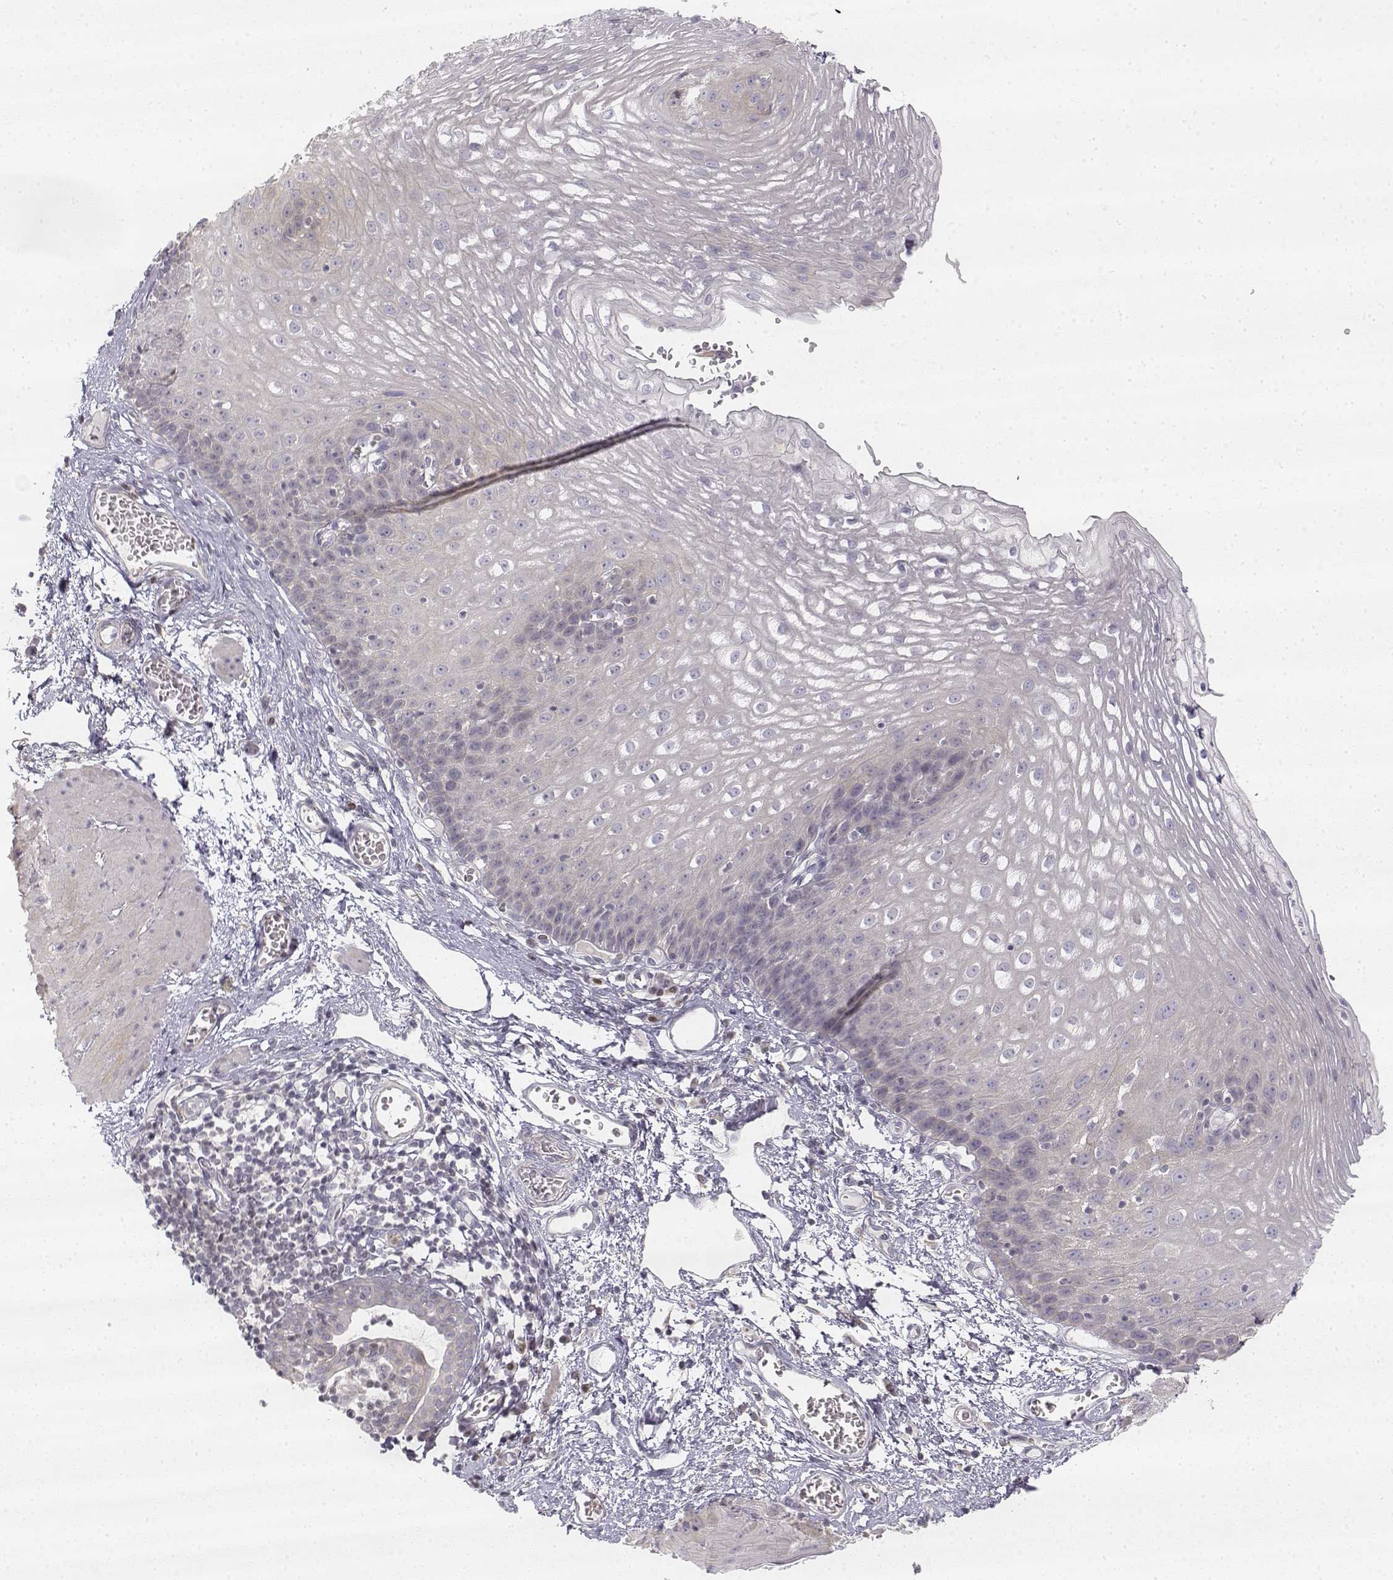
{"staining": {"intensity": "negative", "quantity": "none", "location": "none"}, "tissue": "esophagus", "cell_type": "Squamous epithelial cells", "image_type": "normal", "snomed": [{"axis": "morphology", "description": "Normal tissue, NOS"}, {"axis": "topography", "description": "Esophagus"}], "caption": "The histopathology image demonstrates no staining of squamous epithelial cells in unremarkable esophagus.", "gene": "GLIPR1L2", "patient": {"sex": "male", "age": 72}}